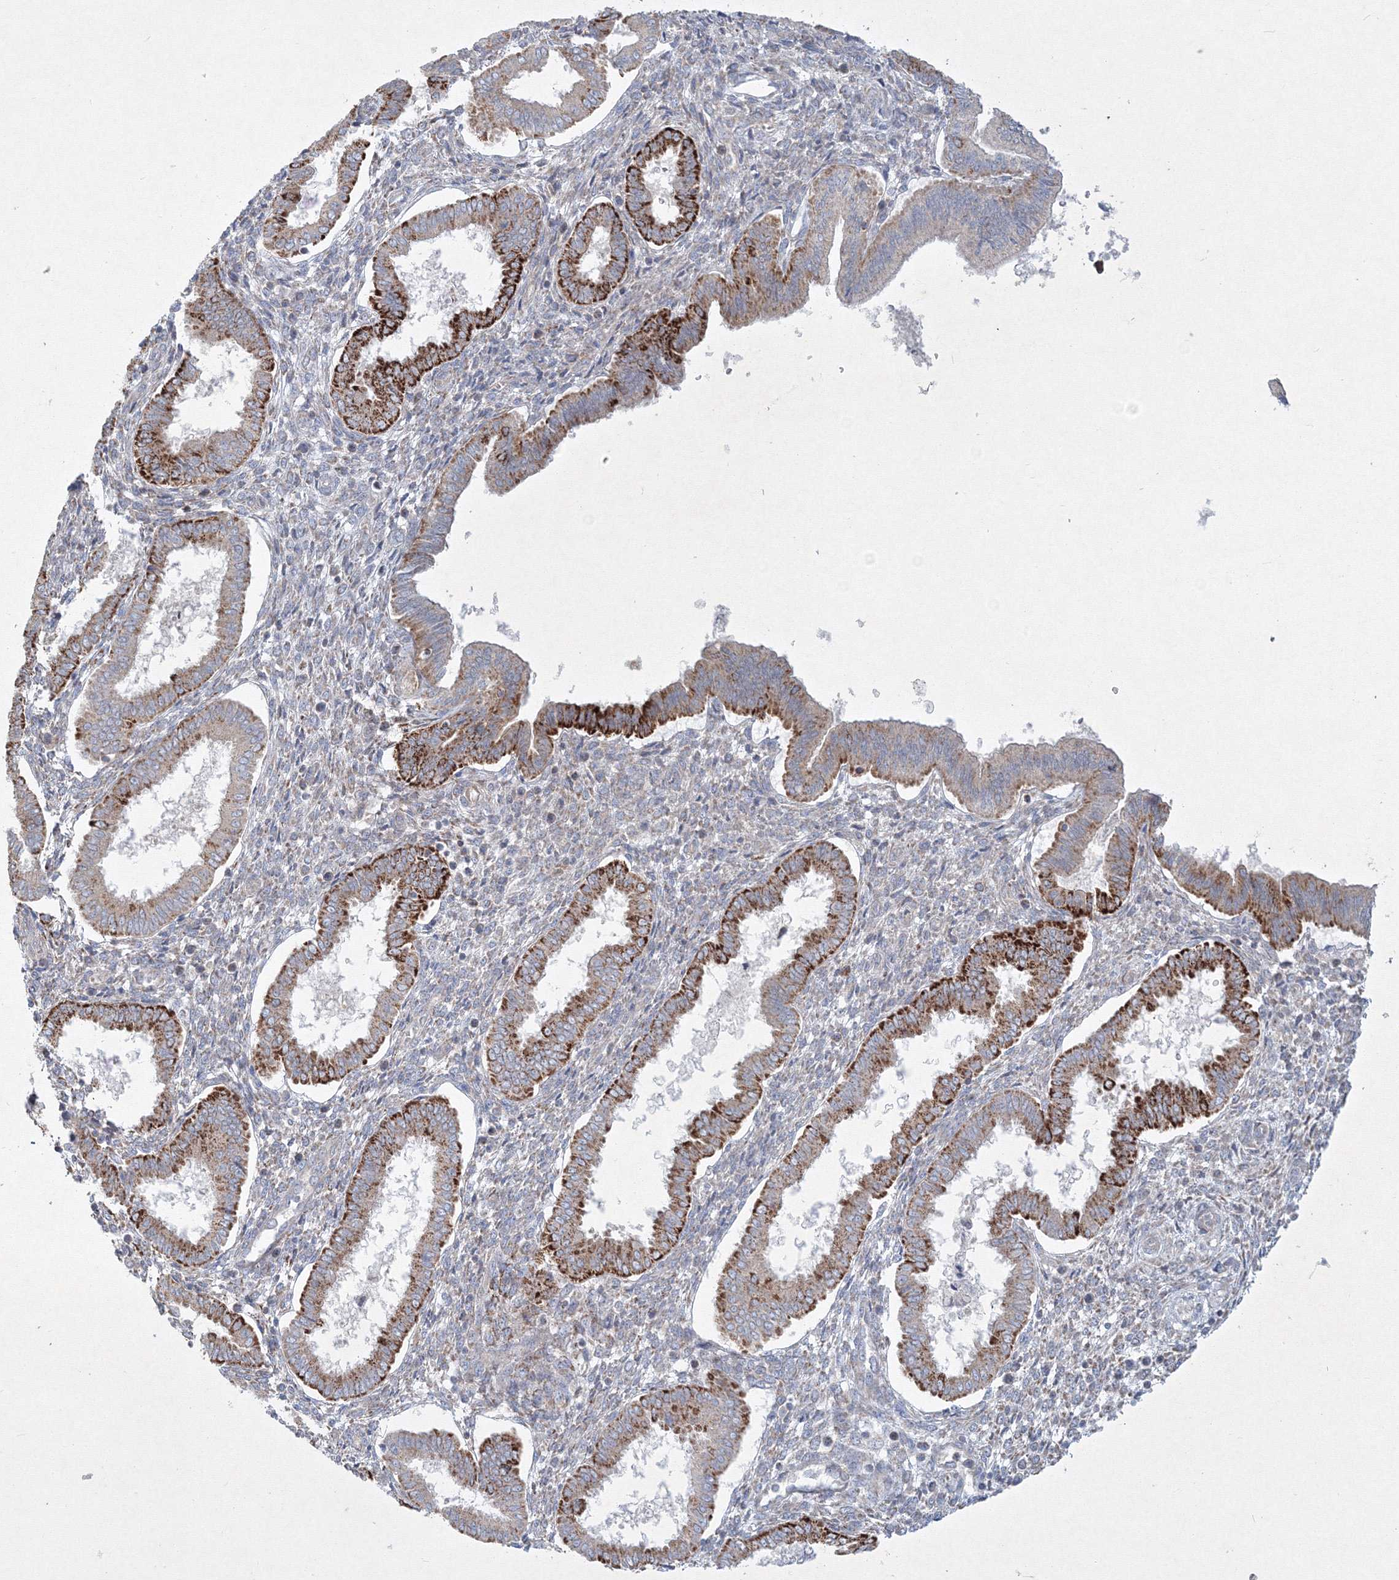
{"staining": {"intensity": "weak", "quantity": "<25%", "location": "cytoplasmic/membranous"}, "tissue": "endometrium", "cell_type": "Cells in endometrial stroma", "image_type": "normal", "snomed": [{"axis": "morphology", "description": "Normal tissue, NOS"}, {"axis": "topography", "description": "Endometrium"}], "caption": "DAB immunohistochemical staining of unremarkable human endometrium reveals no significant expression in cells in endometrial stroma. (DAB IHC, high magnification).", "gene": "WDR49", "patient": {"sex": "female", "age": 24}}